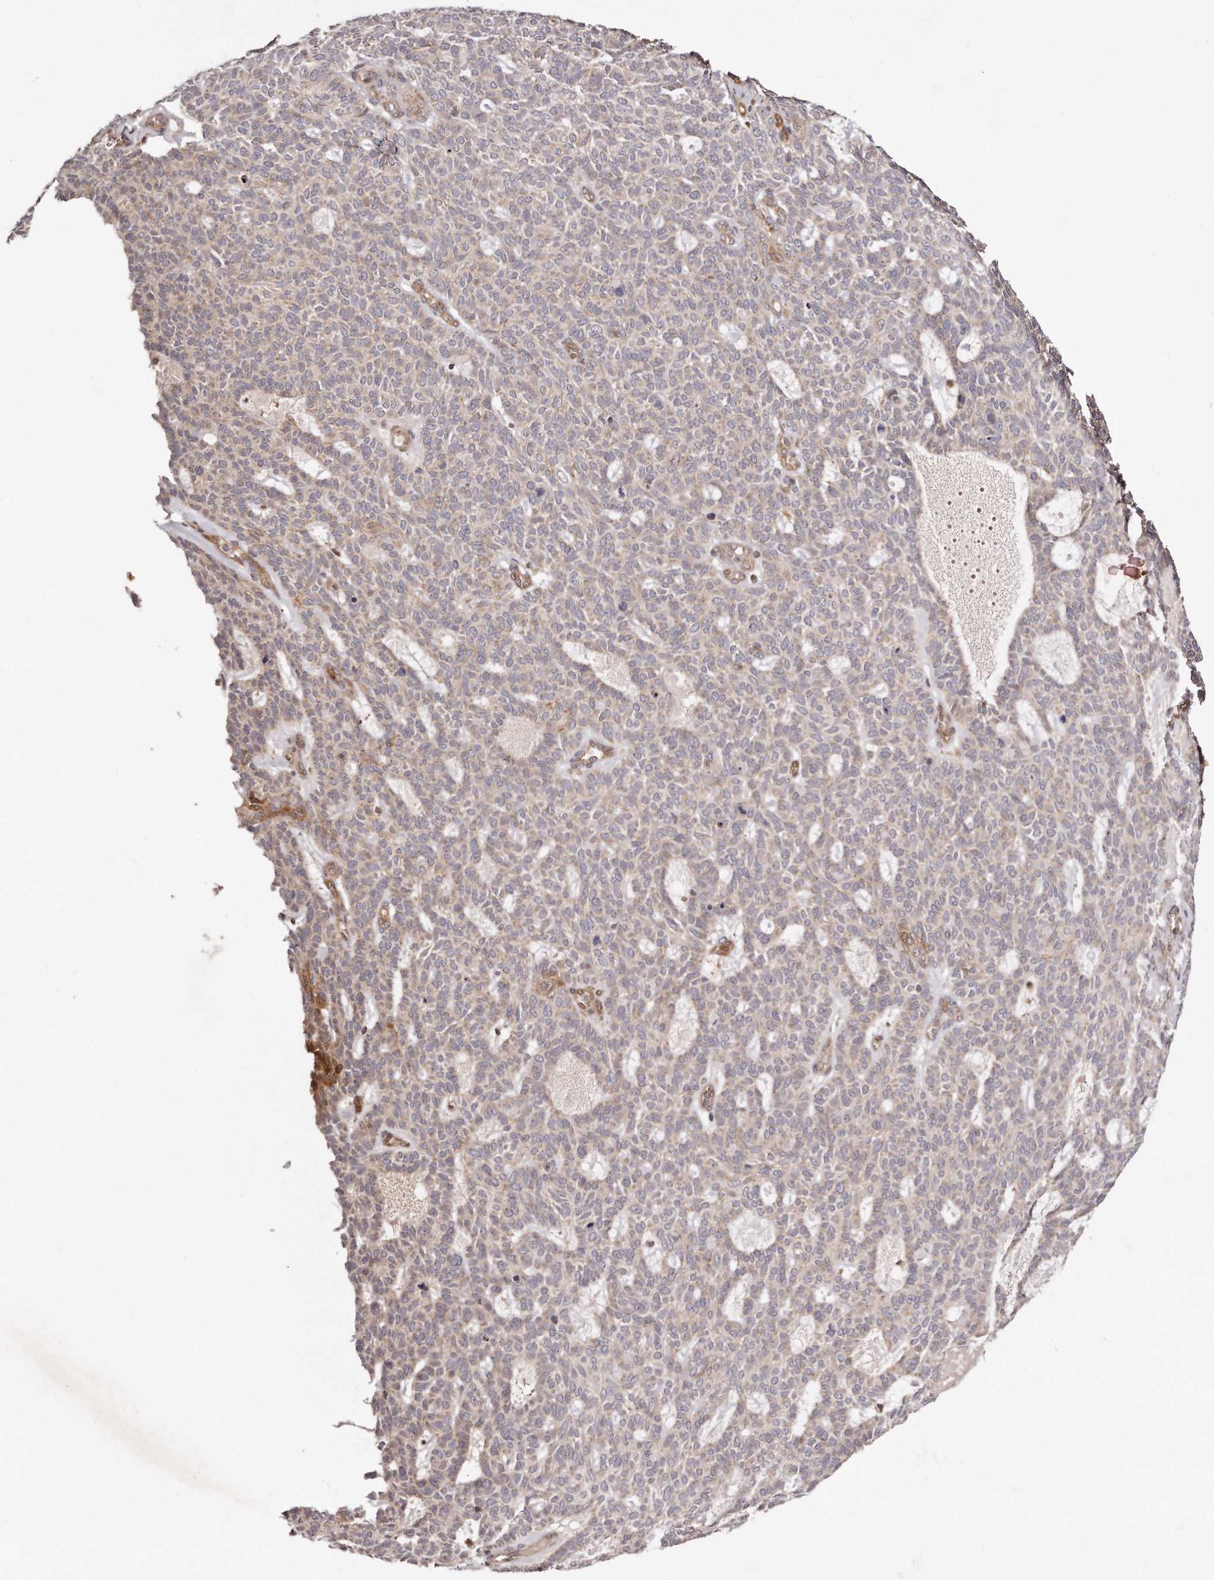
{"staining": {"intensity": "weak", "quantity": "25%-75%", "location": "cytoplasmic/membranous"}, "tissue": "skin cancer", "cell_type": "Tumor cells", "image_type": "cancer", "snomed": [{"axis": "morphology", "description": "Squamous cell carcinoma, NOS"}, {"axis": "topography", "description": "Skin"}], "caption": "The photomicrograph exhibits a brown stain indicating the presence of a protein in the cytoplasmic/membranous of tumor cells in skin cancer.", "gene": "GBP4", "patient": {"sex": "female", "age": 90}}